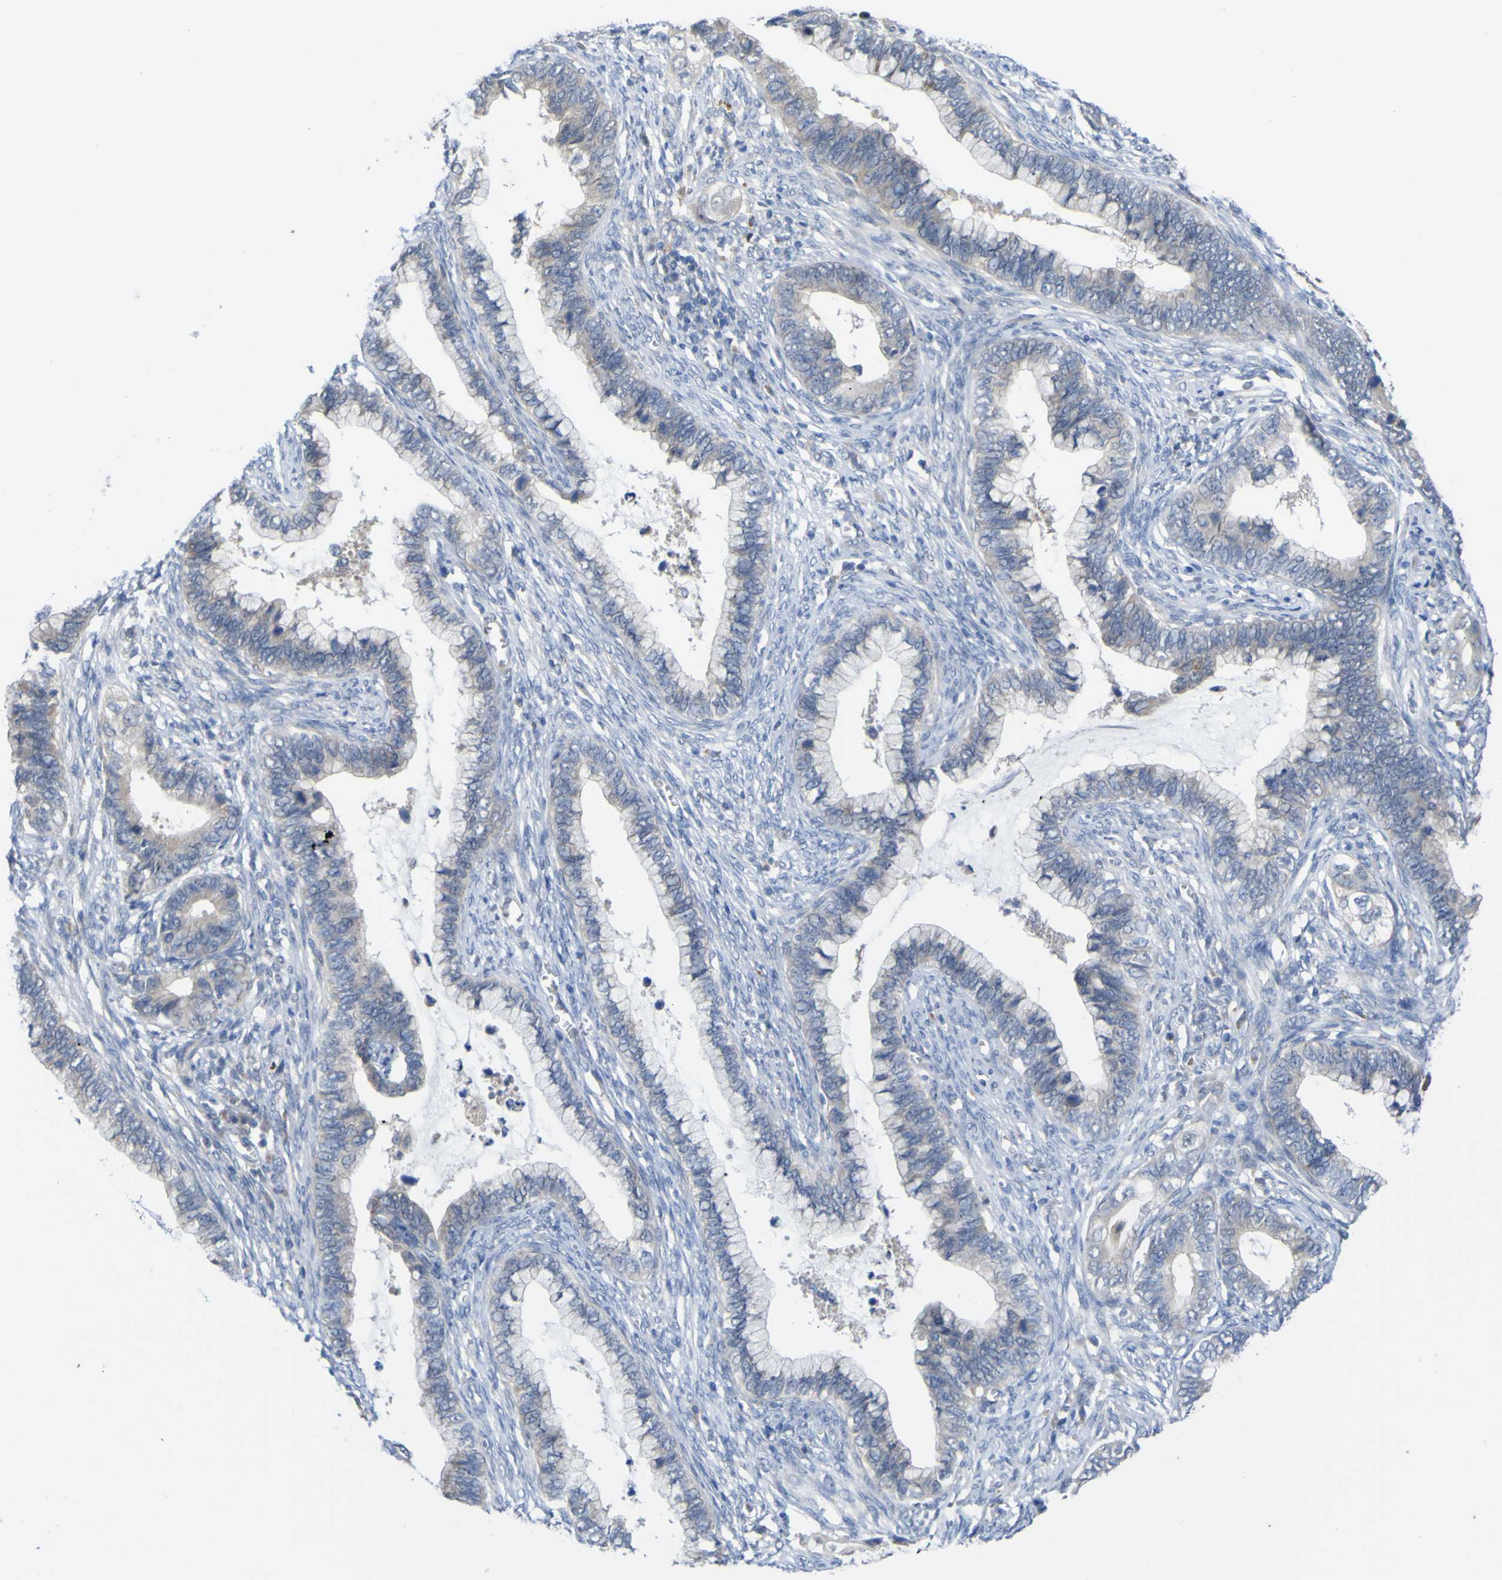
{"staining": {"intensity": "negative", "quantity": "none", "location": "none"}, "tissue": "cervical cancer", "cell_type": "Tumor cells", "image_type": "cancer", "snomed": [{"axis": "morphology", "description": "Adenocarcinoma, NOS"}, {"axis": "topography", "description": "Cervix"}], "caption": "Immunohistochemistry of cervical adenocarcinoma exhibits no expression in tumor cells.", "gene": "TNFRSF11A", "patient": {"sex": "female", "age": 44}}